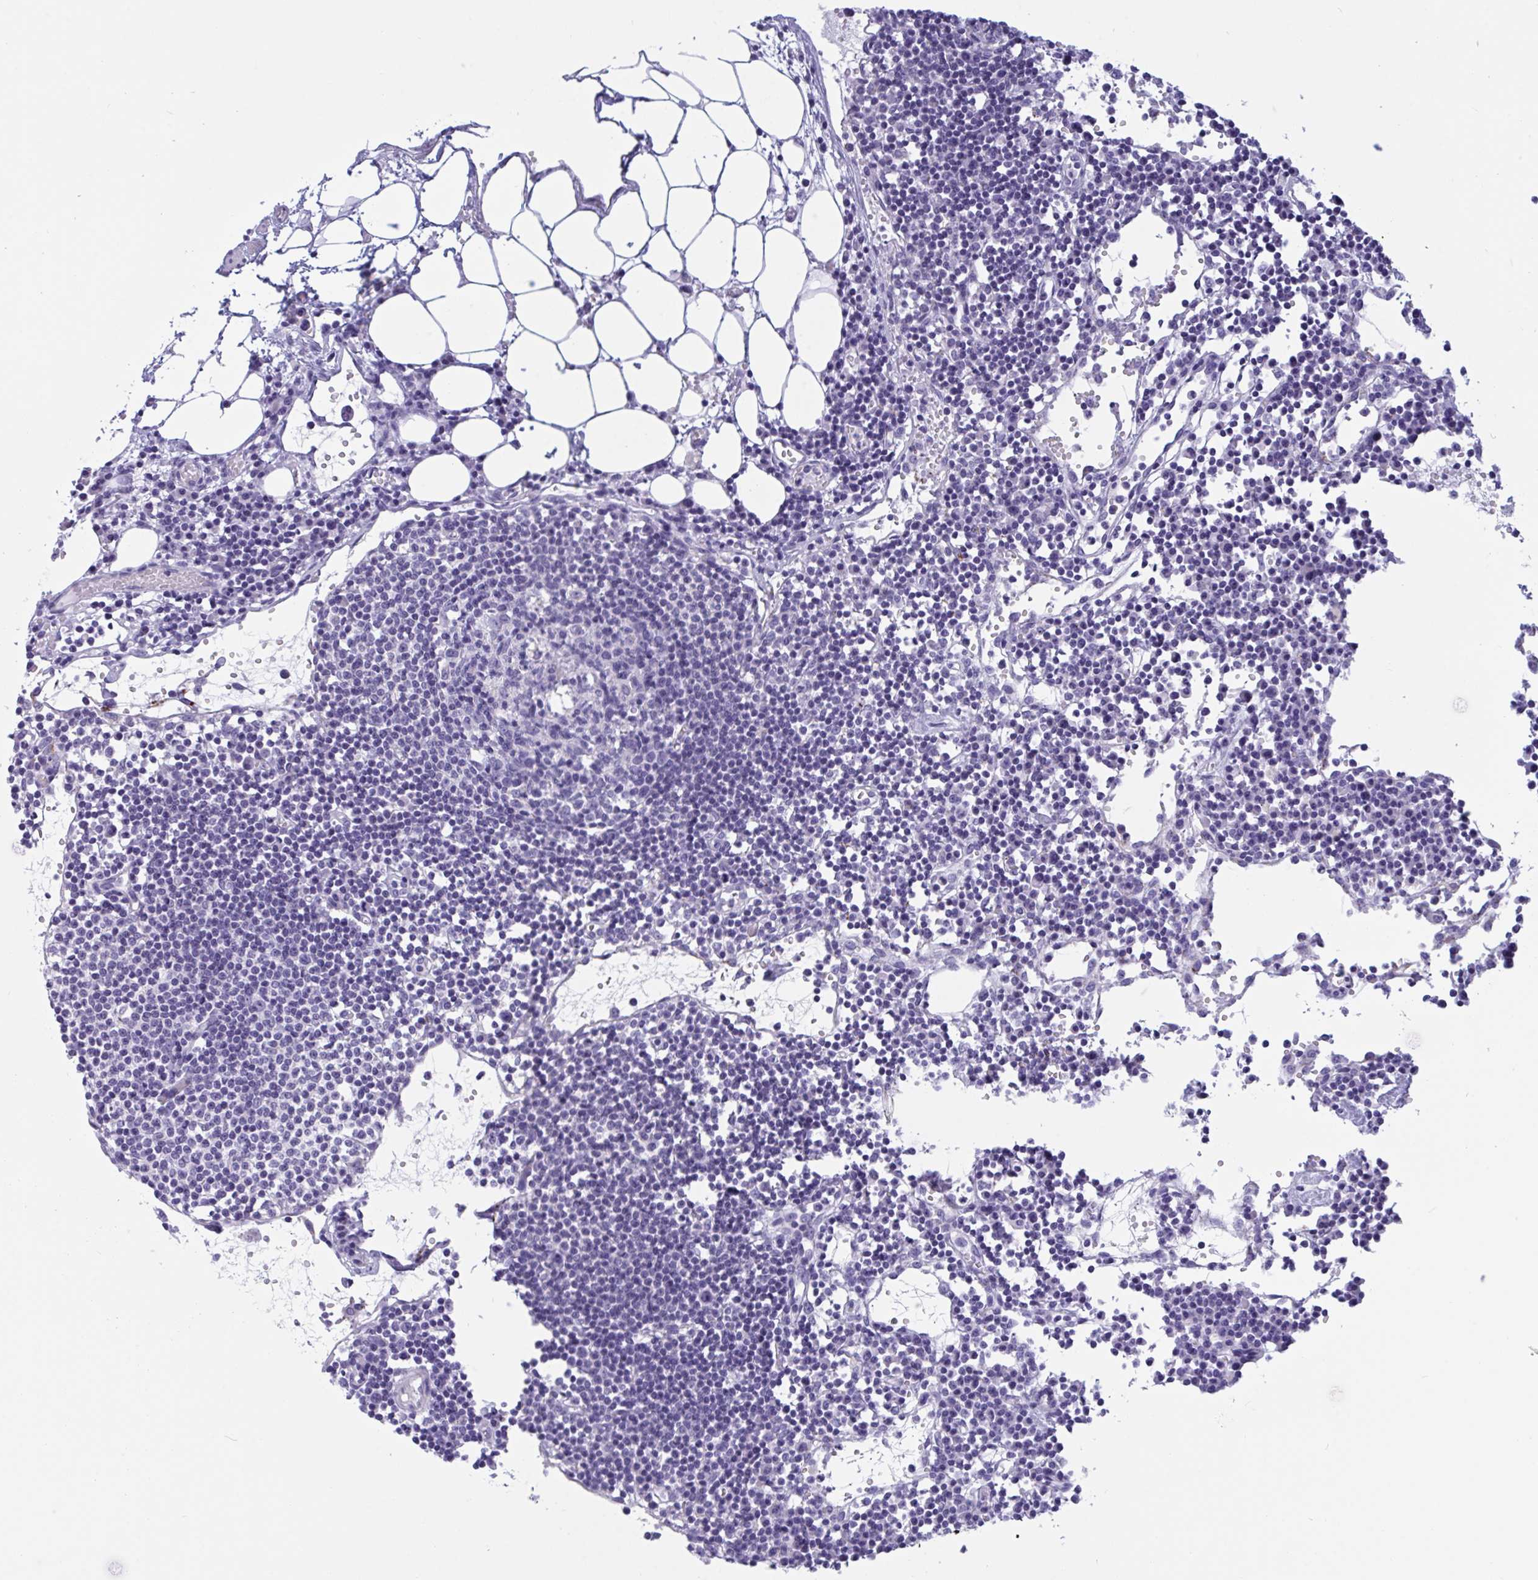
{"staining": {"intensity": "negative", "quantity": "none", "location": "none"}, "tissue": "lymph node", "cell_type": "Germinal center cells", "image_type": "normal", "snomed": [{"axis": "morphology", "description": "Normal tissue, NOS"}, {"axis": "topography", "description": "Lymph node"}], "caption": "IHC of normal lymph node shows no positivity in germinal center cells. The staining was performed using DAB to visualize the protein expression in brown, while the nuclei were stained in blue with hematoxylin (Magnification: 20x).", "gene": "OXLD1", "patient": {"sex": "female", "age": 78}}